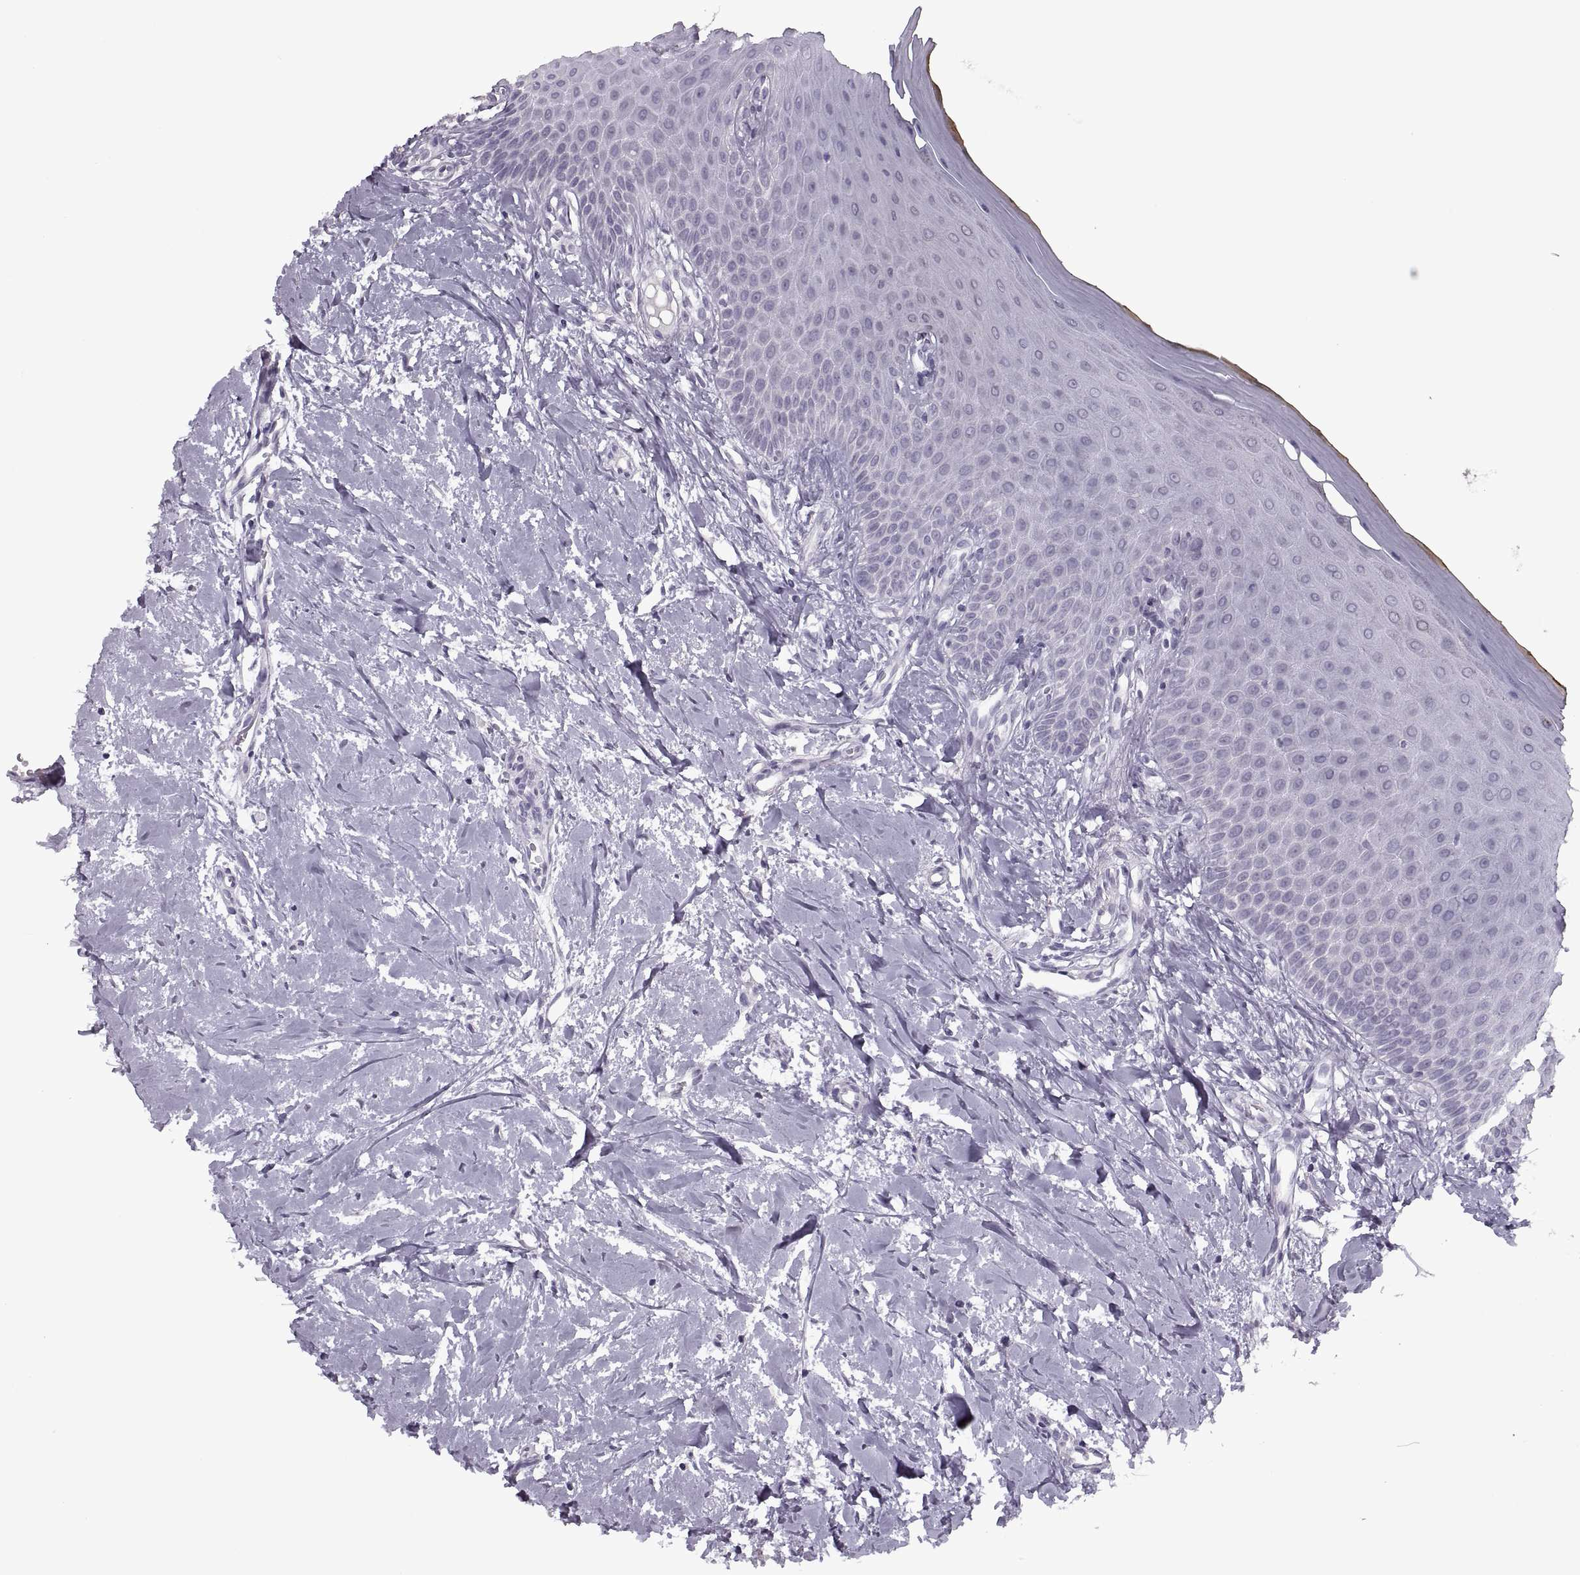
{"staining": {"intensity": "negative", "quantity": "none", "location": "none"}, "tissue": "oral mucosa", "cell_type": "Squamous epithelial cells", "image_type": "normal", "snomed": [{"axis": "morphology", "description": "Normal tissue, NOS"}, {"axis": "topography", "description": "Oral tissue"}], "caption": "Oral mucosa was stained to show a protein in brown. There is no significant positivity in squamous epithelial cells. (Immunohistochemistry, brightfield microscopy, high magnification).", "gene": "PAGE2B", "patient": {"sex": "female", "age": 43}}